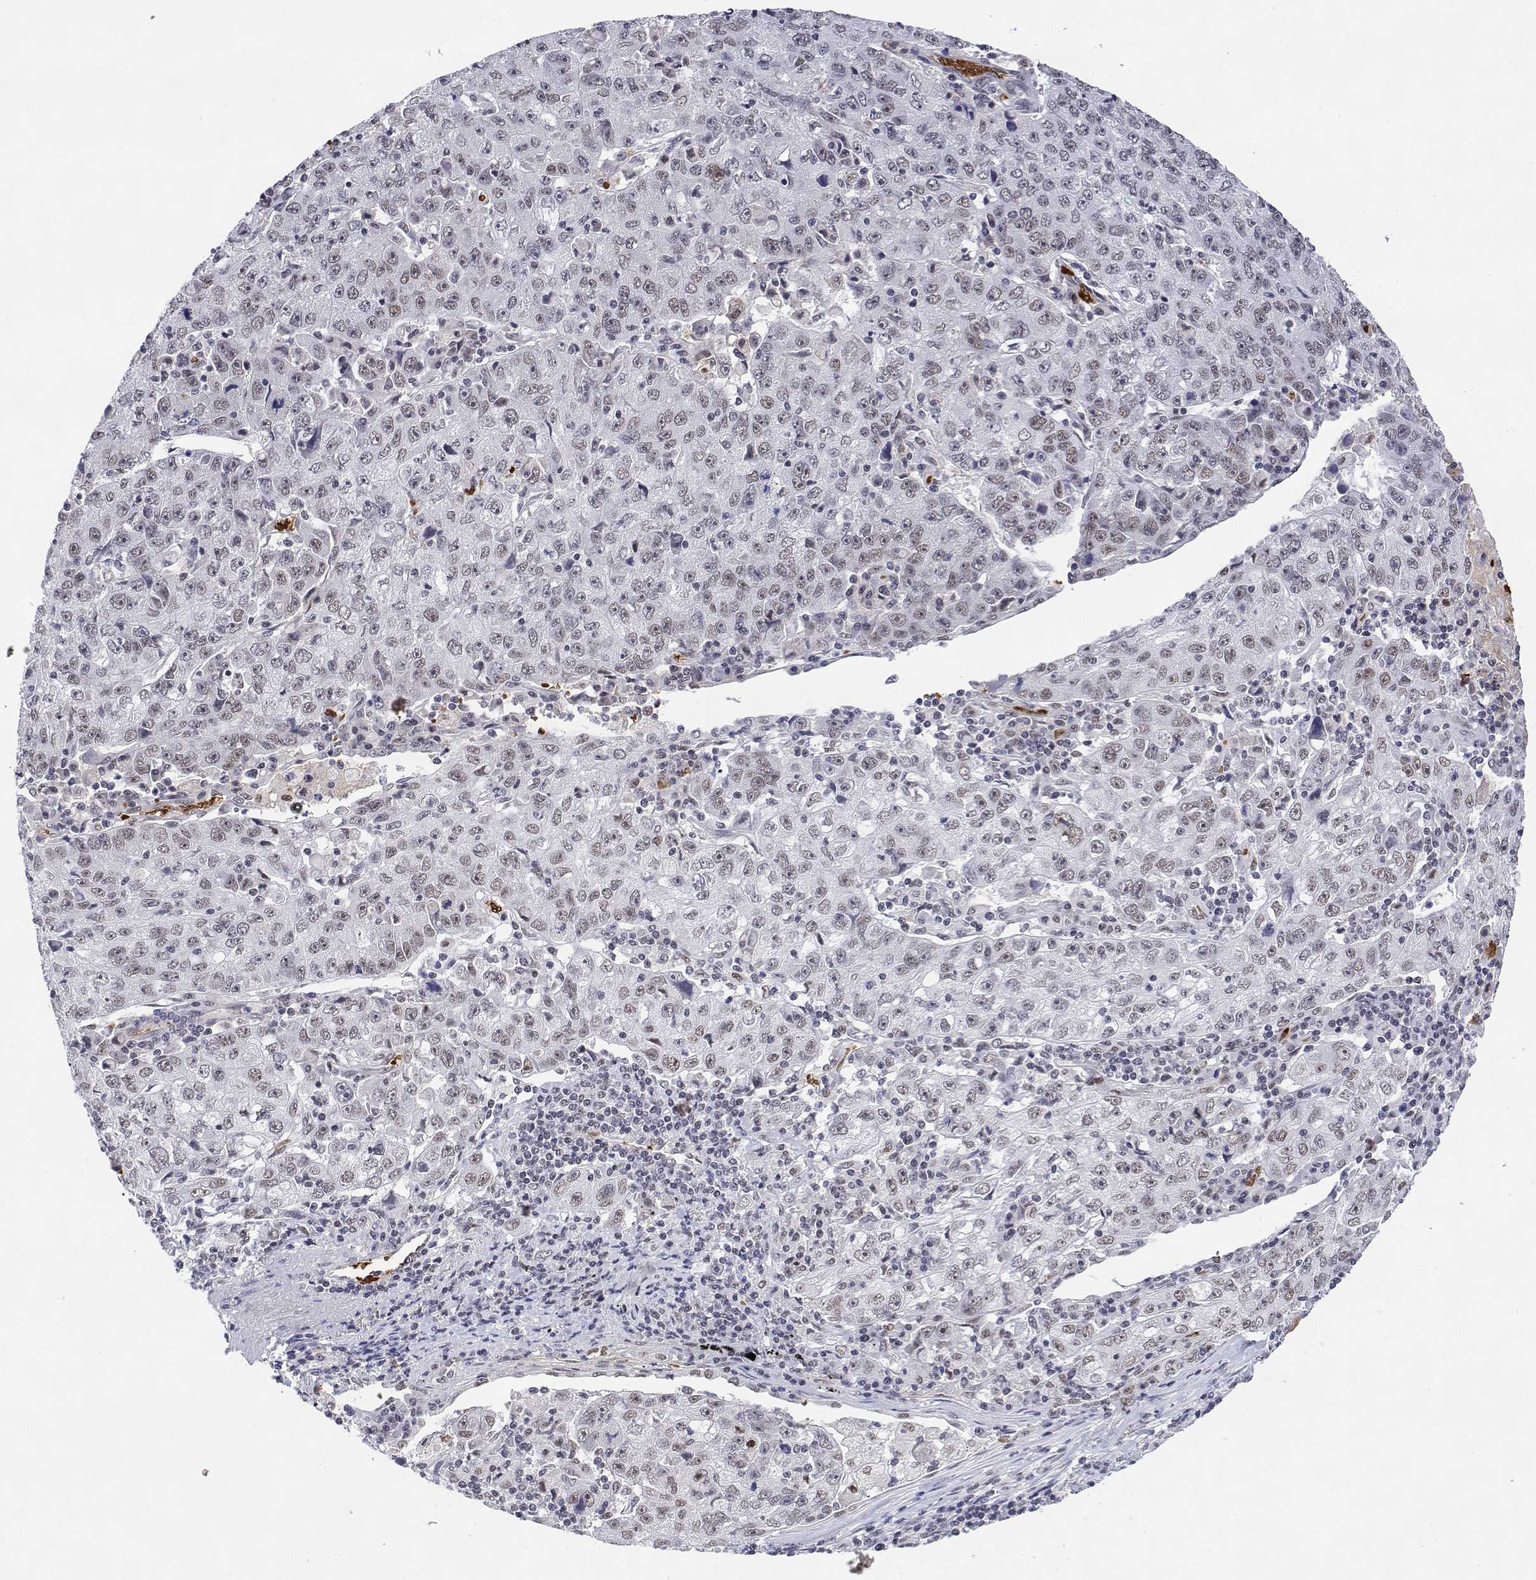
{"staining": {"intensity": "weak", "quantity": "25%-75%", "location": "nuclear"}, "tissue": "lung cancer", "cell_type": "Tumor cells", "image_type": "cancer", "snomed": [{"axis": "morphology", "description": "Normal morphology"}, {"axis": "morphology", "description": "Adenocarcinoma, NOS"}, {"axis": "topography", "description": "Lymph node"}, {"axis": "topography", "description": "Lung"}], "caption": "Approximately 25%-75% of tumor cells in lung cancer show weak nuclear protein staining as visualized by brown immunohistochemical staining.", "gene": "ADAR", "patient": {"sex": "female", "age": 57}}